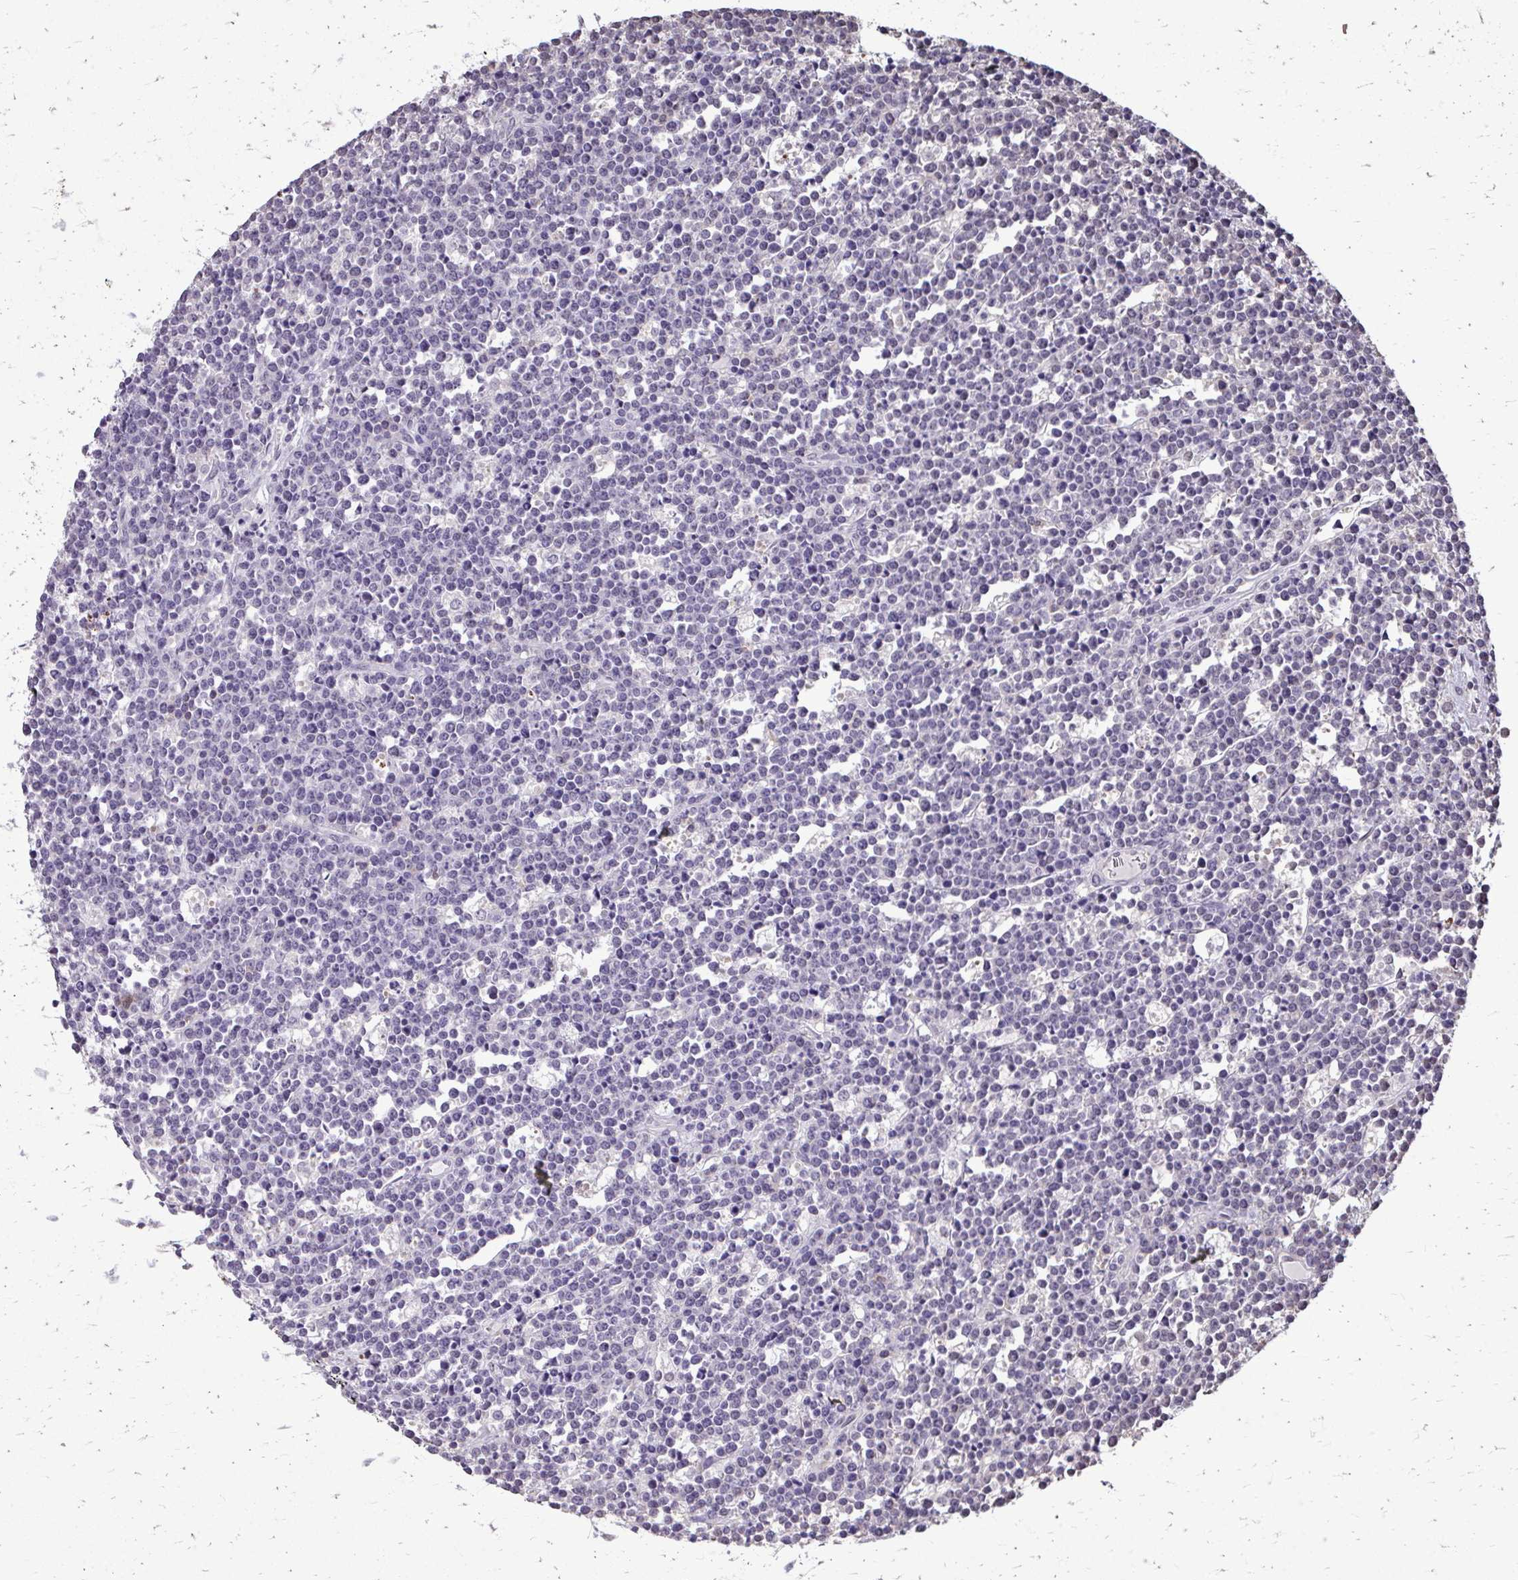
{"staining": {"intensity": "negative", "quantity": "none", "location": "none"}, "tissue": "lymphoma", "cell_type": "Tumor cells", "image_type": "cancer", "snomed": [{"axis": "morphology", "description": "Malignant lymphoma, non-Hodgkin's type, High grade"}, {"axis": "topography", "description": "Ovary"}], "caption": "An IHC micrograph of lymphoma is shown. There is no staining in tumor cells of lymphoma.", "gene": "AKAP5", "patient": {"sex": "female", "age": 56}}